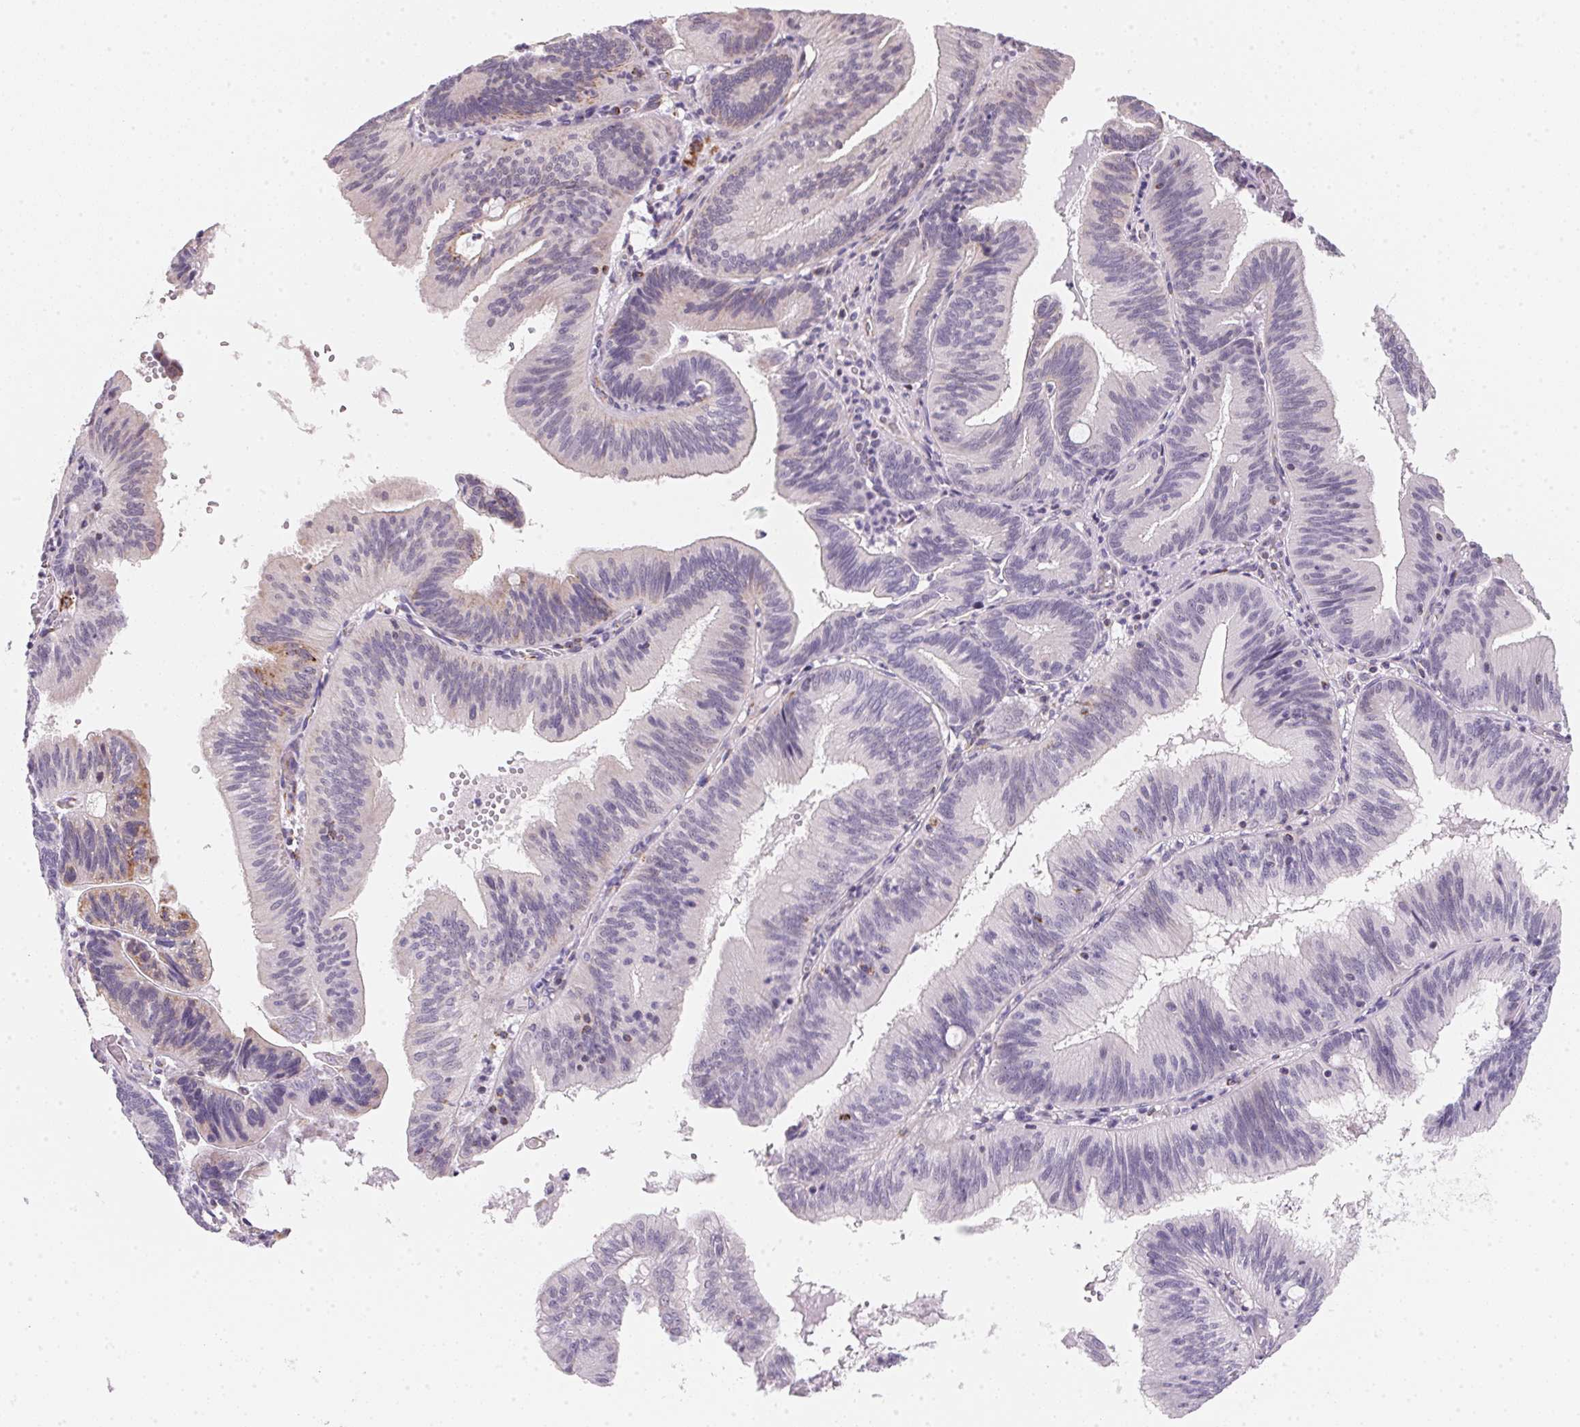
{"staining": {"intensity": "negative", "quantity": "none", "location": "none"}, "tissue": "pancreatic cancer", "cell_type": "Tumor cells", "image_type": "cancer", "snomed": [{"axis": "morphology", "description": "Adenocarcinoma, NOS"}, {"axis": "topography", "description": "Pancreas"}], "caption": "Tumor cells are negative for protein expression in human adenocarcinoma (pancreatic). The staining is performed using DAB (3,3'-diaminobenzidine) brown chromogen with nuclei counter-stained in using hematoxylin.", "gene": "GIPC2", "patient": {"sex": "male", "age": 82}}